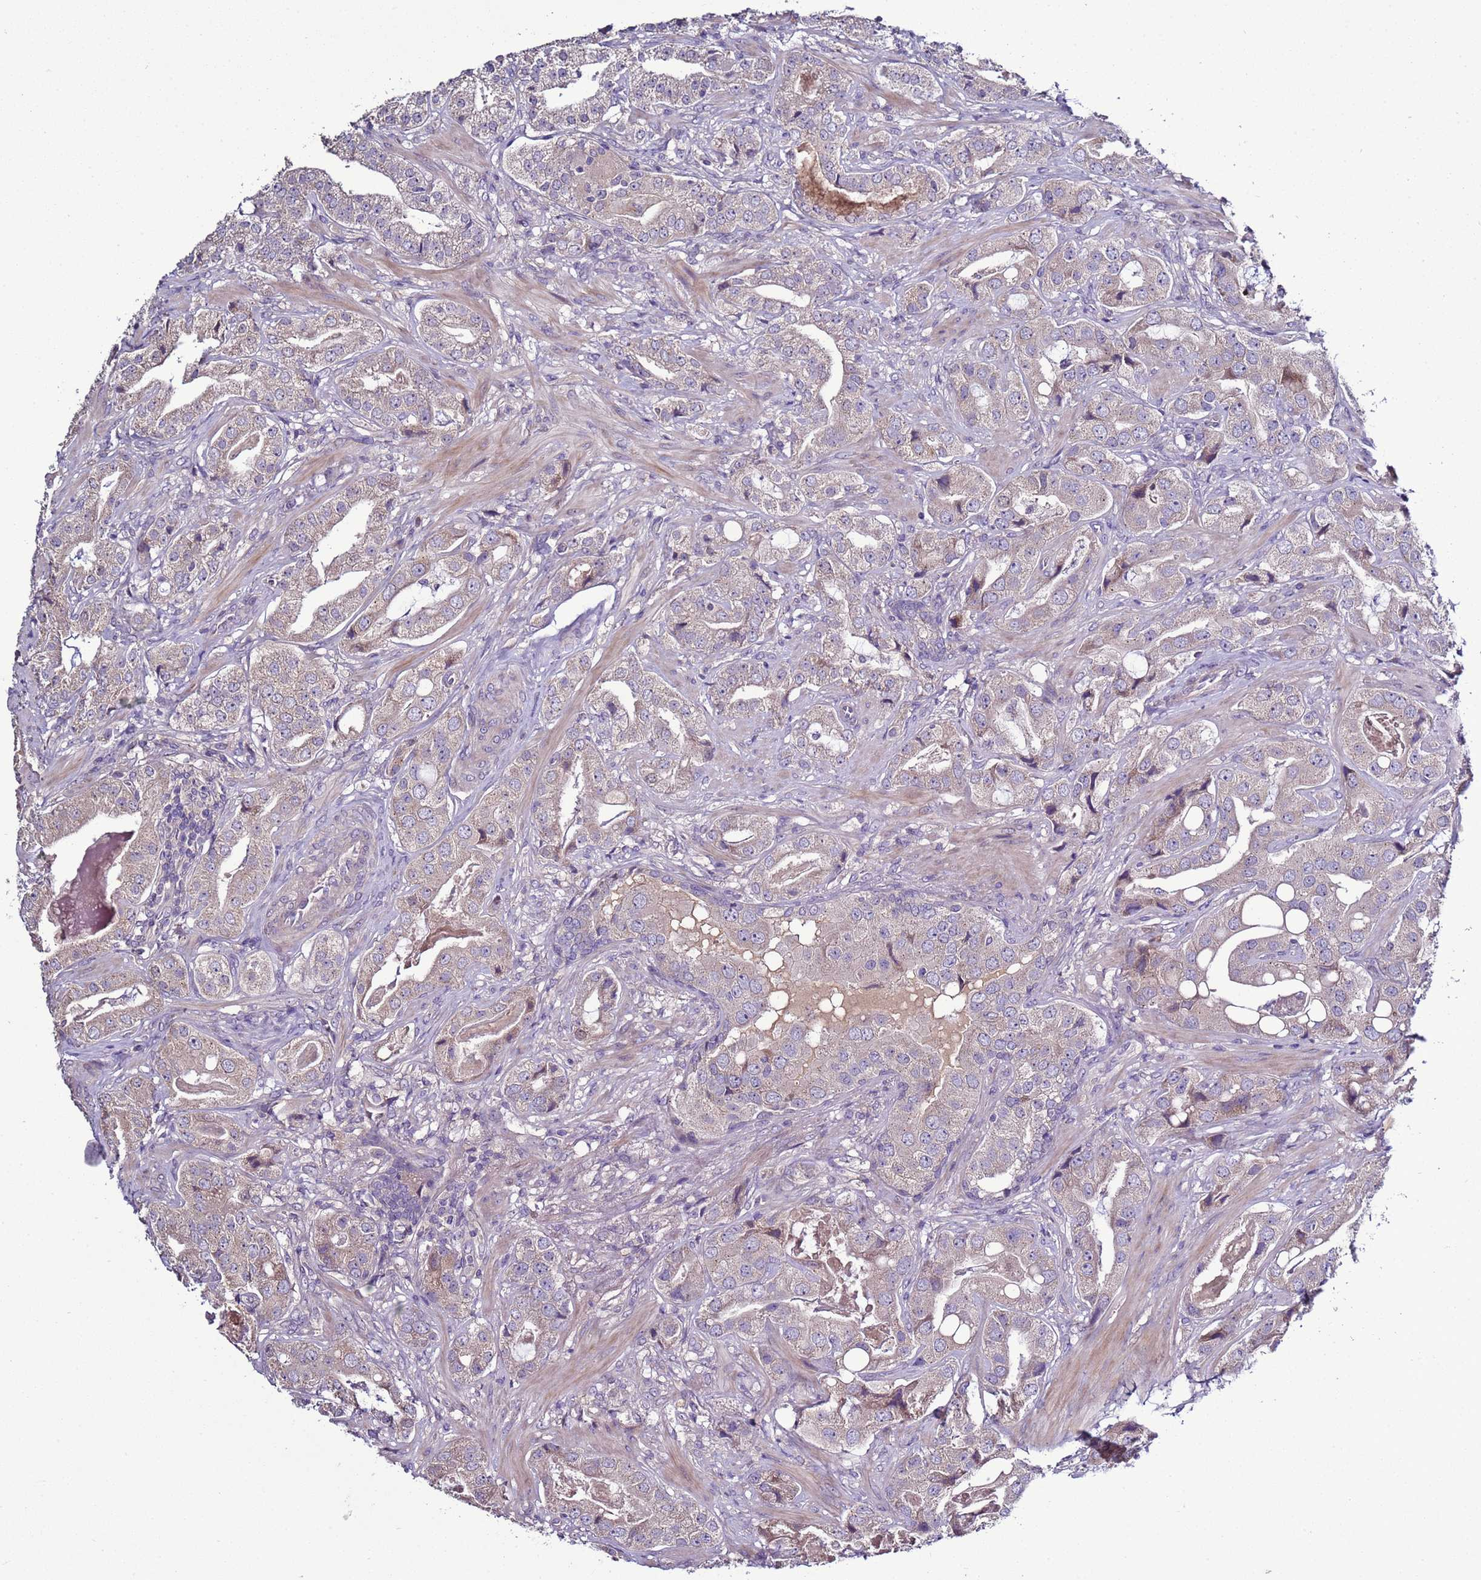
{"staining": {"intensity": "weak", "quantity": "<25%", "location": "cytoplasmic/membranous"}, "tissue": "prostate cancer", "cell_type": "Tumor cells", "image_type": "cancer", "snomed": [{"axis": "morphology", "description": "Adenocarcinoma, High grade"}, {"axis": "topography", "description": "Prostate"}], "caption": "Tumor cells are negative for brown protein staining in prostate adenocarcinoma (high-grade). The staining was performed using DAB to visualize the protein expression in brown, while the nuclei were stained in blue with hematoxylin (Magnification: 20x).", "gene": "RABL2B", "patient": {"sex": "male", "age": 63}}